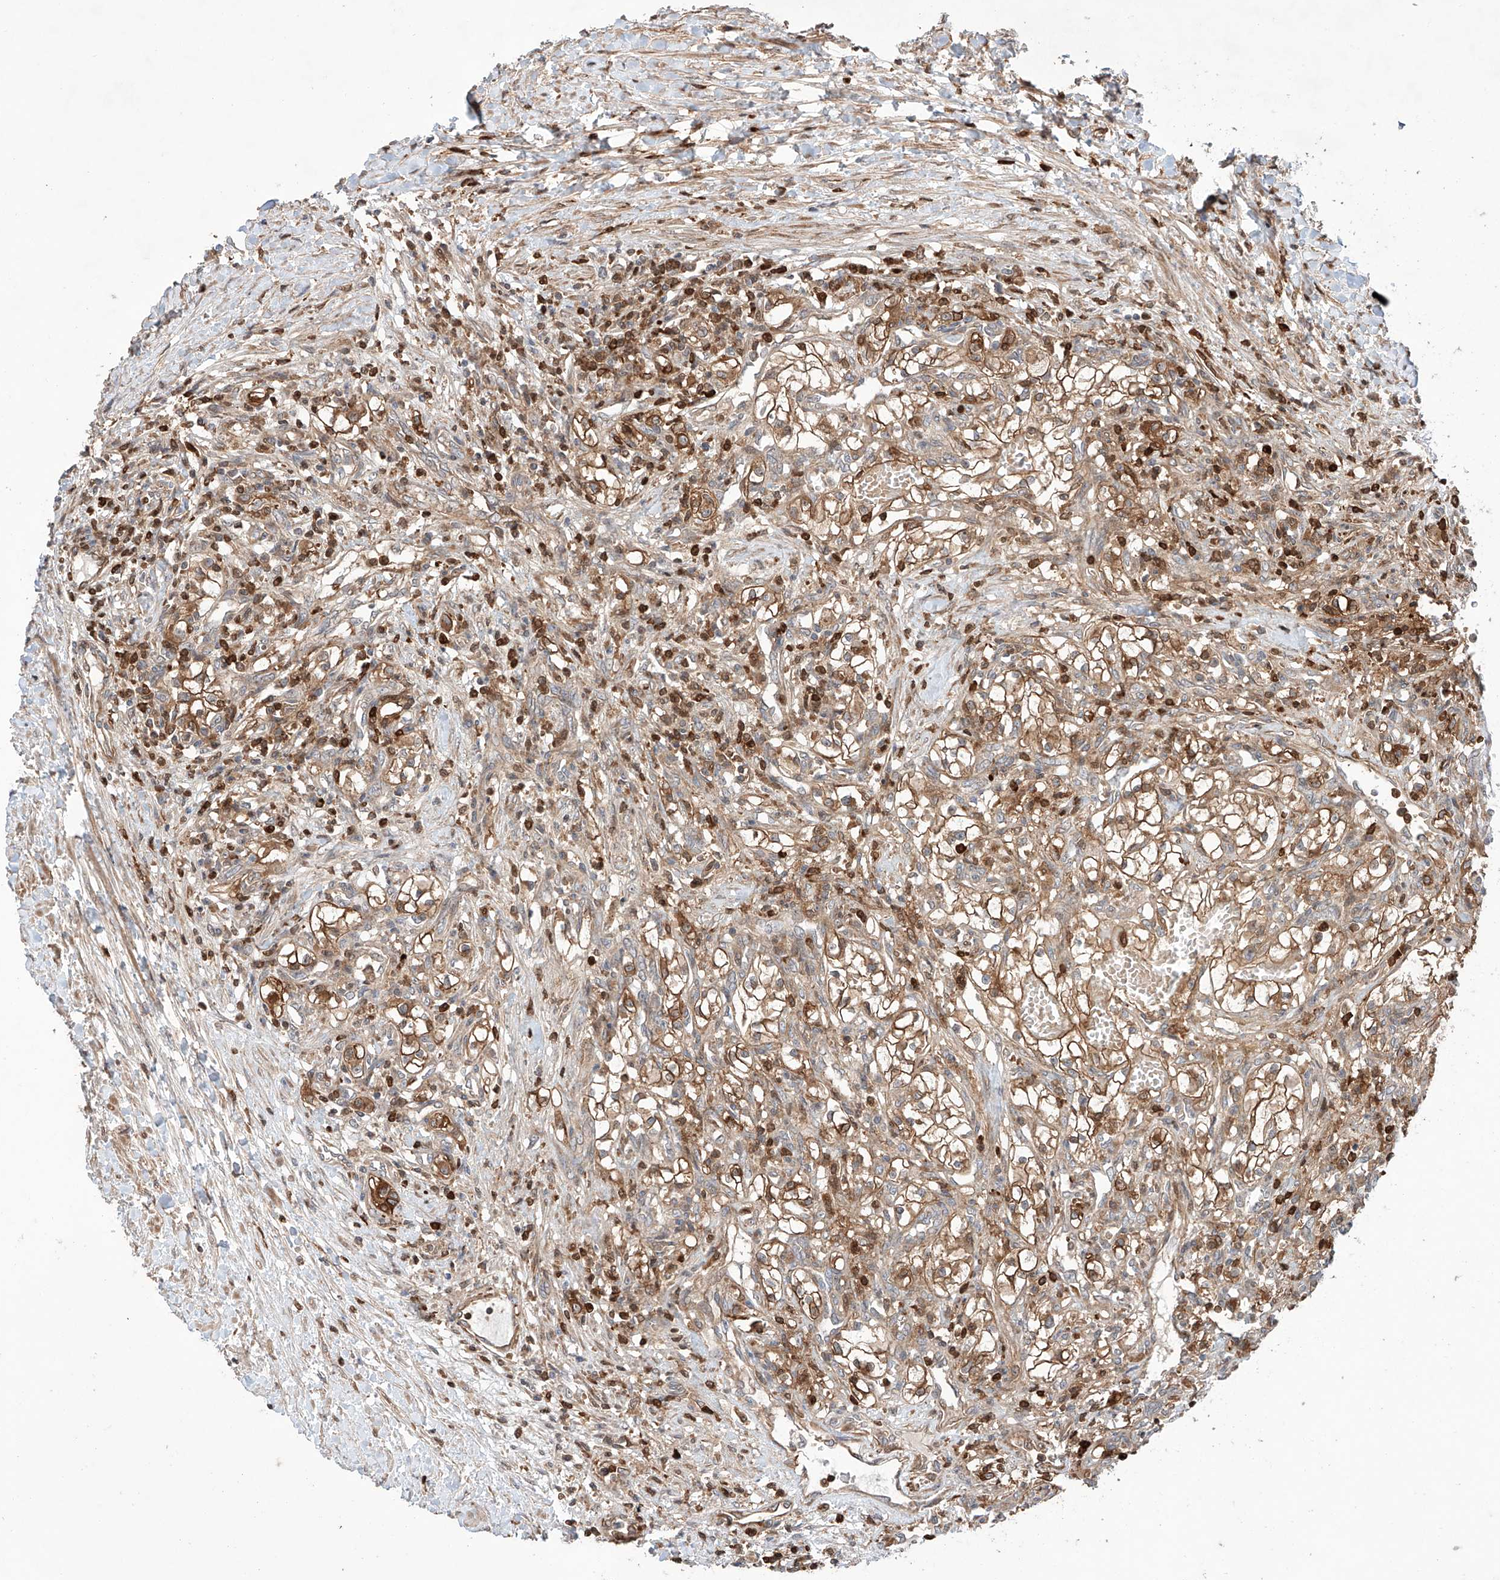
{"staining": {"intensity": "moderate", "quantity": ">75%", "location": "cytoplasmic/membranous"}, "tissue": "renal cancer", "cell_type": "Tumor cells", "image_type": "cancer", "snomed": [{"axis": "morphology", "description": "Normal tissue, NOS"}, {"axis": "morphology", "description": "Adenocarcinoma, NOS"}, {"axis": "topography", "description": "Kidney"}], "caption": "Immunohistochemistry (IHC) of human renal cancer (adenocarcinoma) displays medium levels of moderate cytoplasmic/membranous staining in about >75% of tumor cells.", "gene": "IGSF22", "patient": {"sex": "male", "age": 68}}